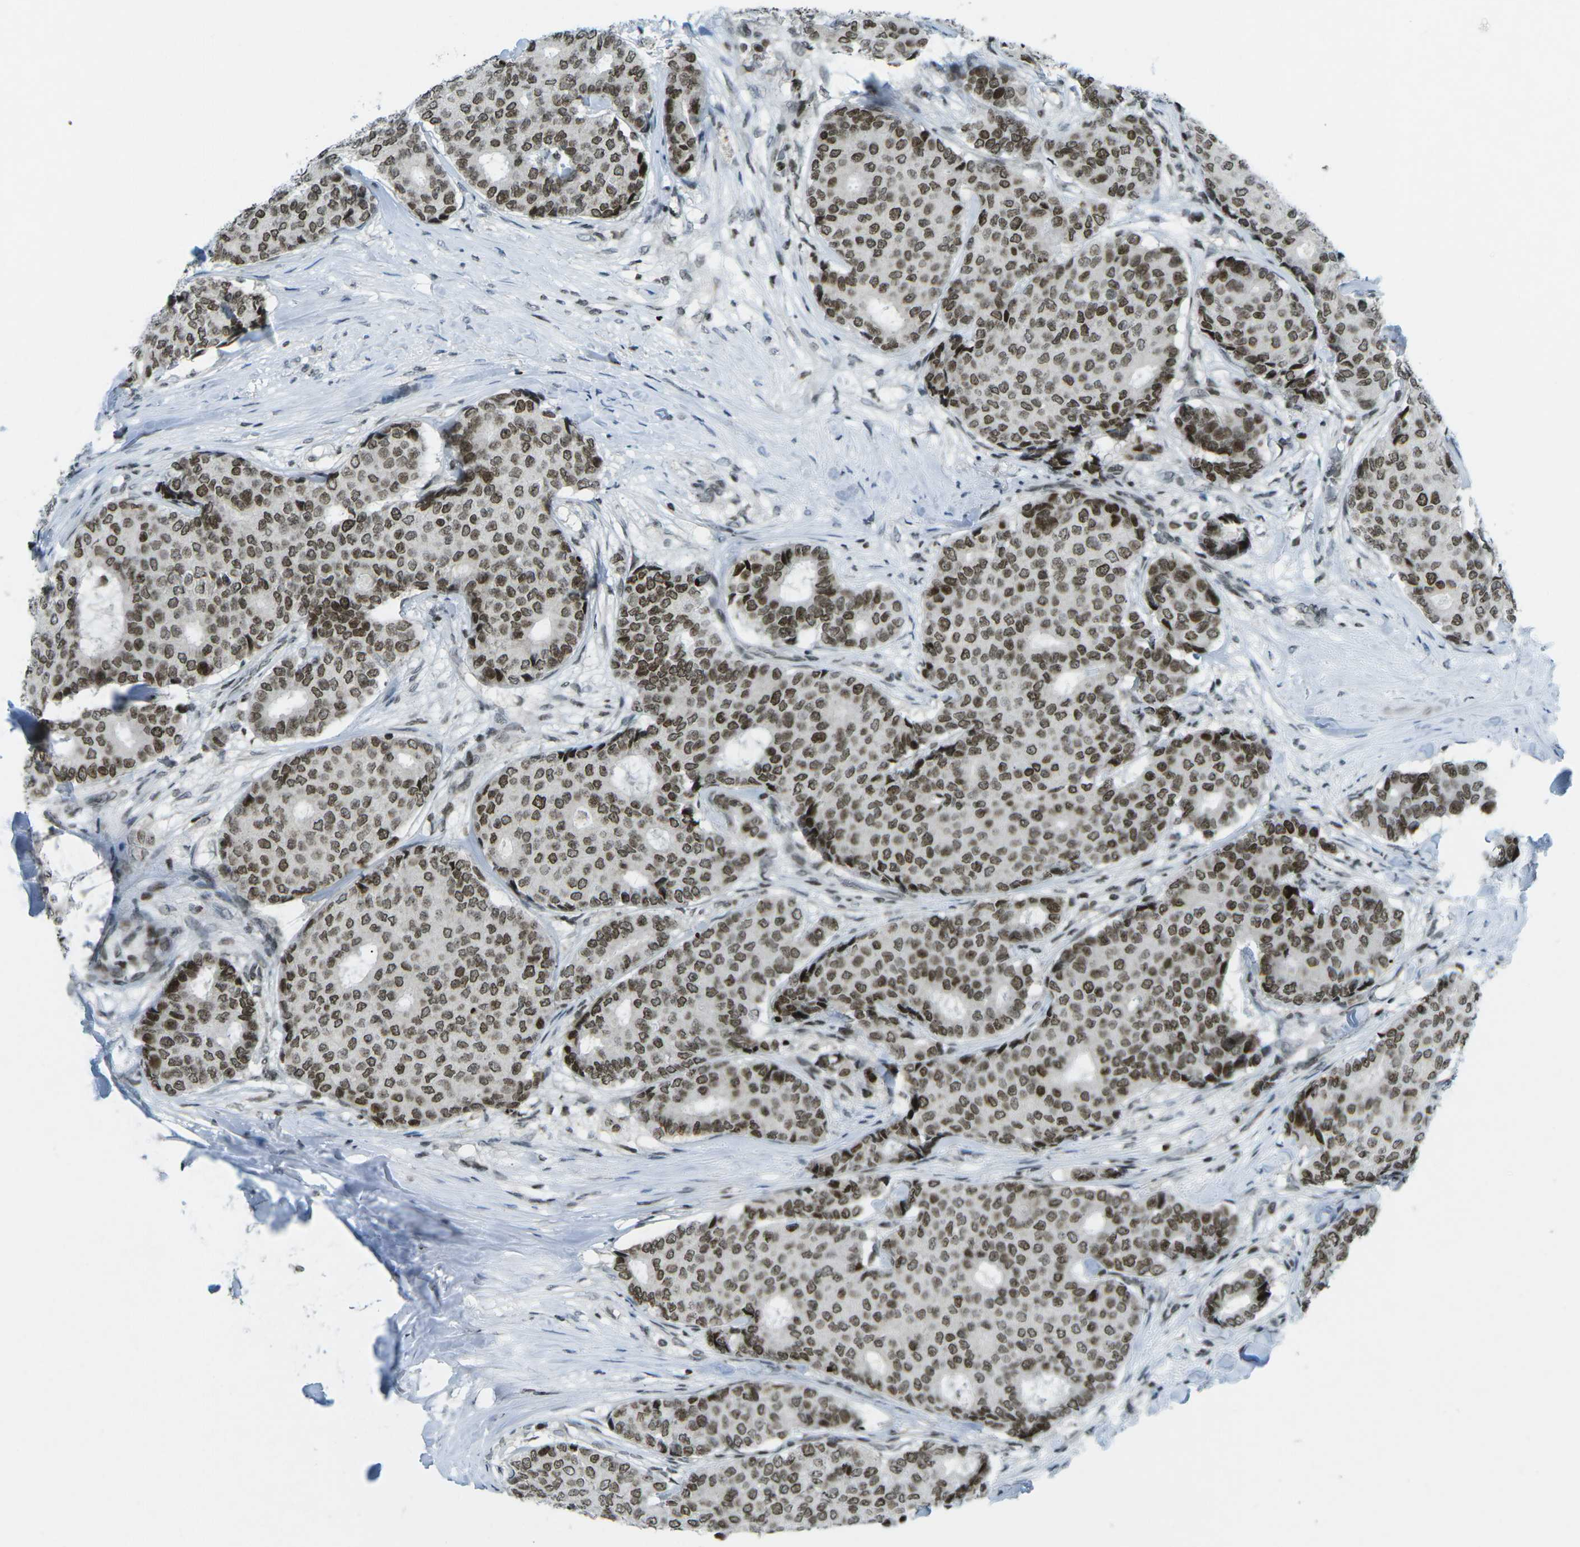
{"staining": {"intensity": "strong", "quantity": ">75%", "location": "nuclear"}, "tissue": "breast cancer", "cell_type": "Tumor cells", "image_type": "cancer", "snomed": [{"axis": "morphology", "description": "Duct carcinoma"}, {"axis": "topography", "description": "Breast"}], "caption": "Strong nuclear positivity for a protein is appreciated in about >75% of tumor cells of breast cancer using immunohistochemistry (IHC).", "gene": "EME1", "patient": {"sex": "female", "age": 75}}